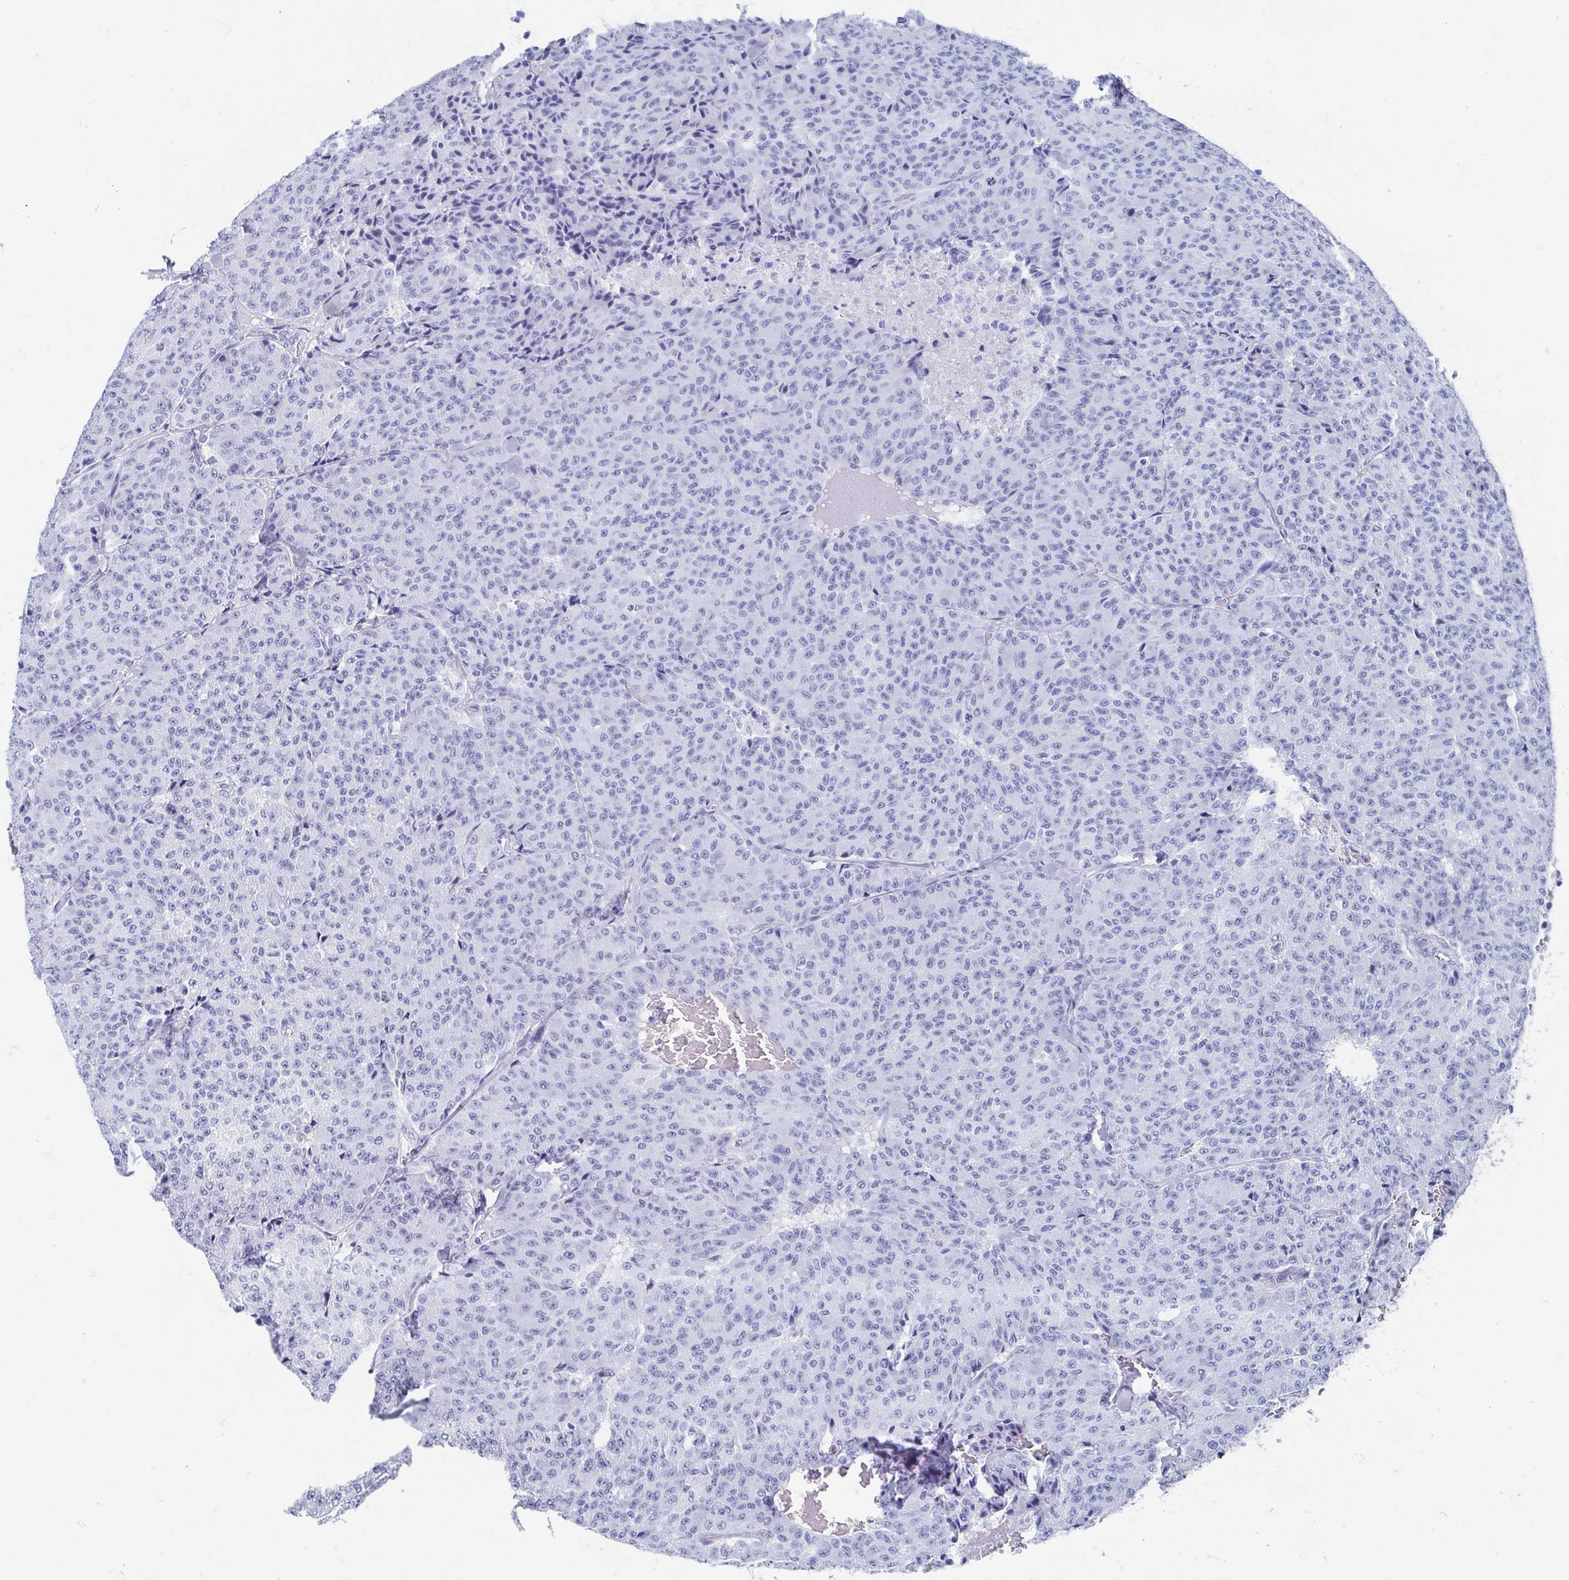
{"staining": {"intensity": "negative", "quantity": "none", "location": "none"}, "tissue": "carcinoid", "cell_type": "Tumor cells", "image_type": "cancer", "snomed": [{"axis": "morphology", "description": "Carcinoid, malignant, NOS"}, {"axis": "topography", "description": "Lung"}], "caption": "High power microscopy histopathology image of an IHC image of carcinoid (malignant), revealing no significant positivity in tumor cells.", "gene": "HDGFL1", "patient": {"sex": "male", "age": 71}}